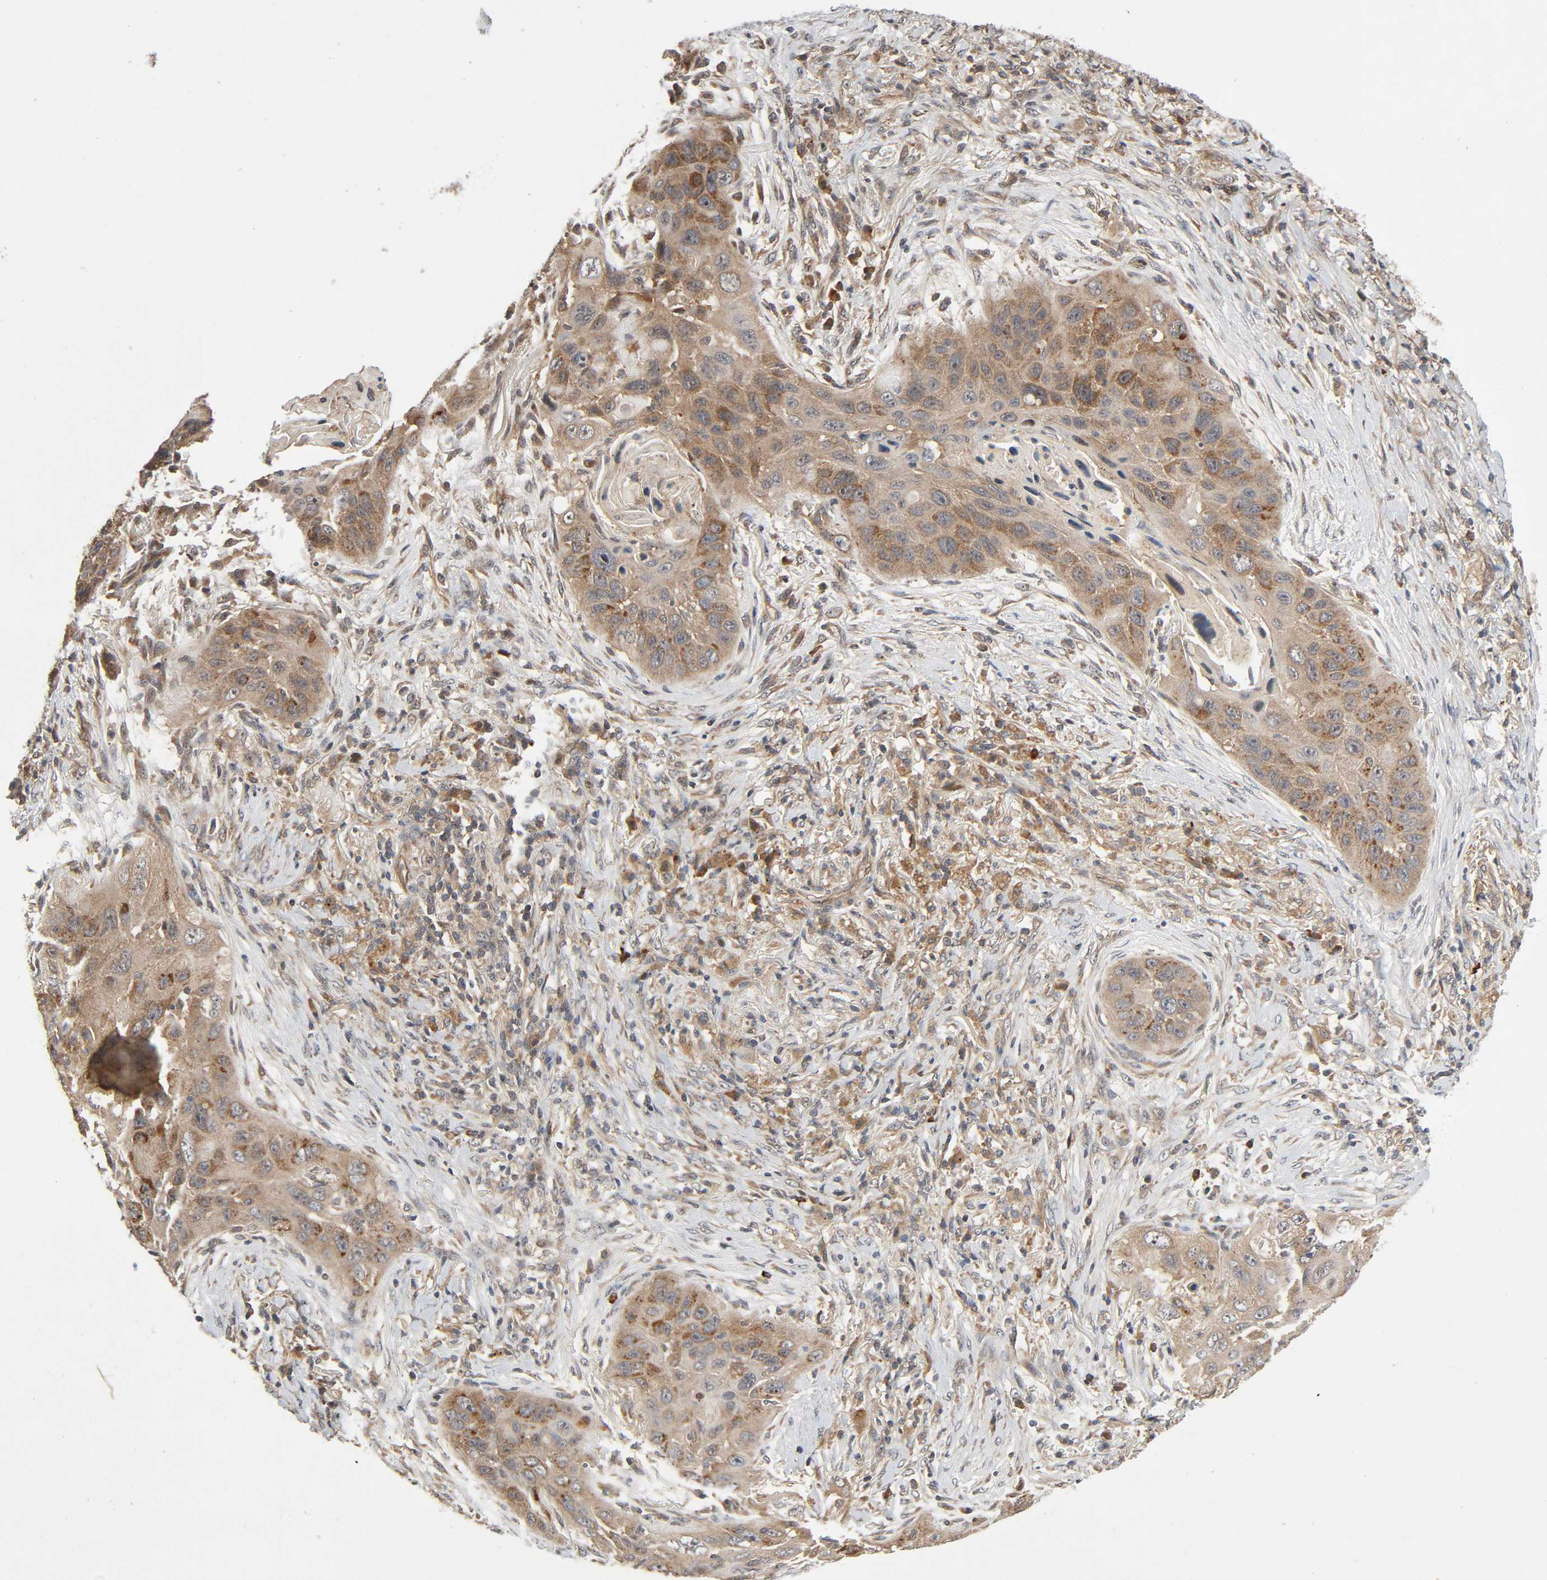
{"staining": {"intensity": "moderate", "quantity": ">75%", "location": "cytoplasmic/membranous"}, "tissue": "lung cancer", "cell_type": "Tumor cells", "image_type": "cancer", "snomed": [{"axis": "morphology", "description": "Squamous cell carcinoma, NOS"}, {"axis": "topography", "description": "Lung"}], "caption": "Immunohistochemical staining of human lung cancer demonstrates medium levels of moderate cytoplasmic/membranous protein positivity in approximately >75% of tumor cells. The staining was performed using DAB (3,3'-diaminobenzidine) to visualize the protein expression in brown, while the nuclei were stained in blue with hematoxylin (Magnification: 20x).", "gene": "PPP2R1B", "patient": {"sex": "female", "age": 67}}